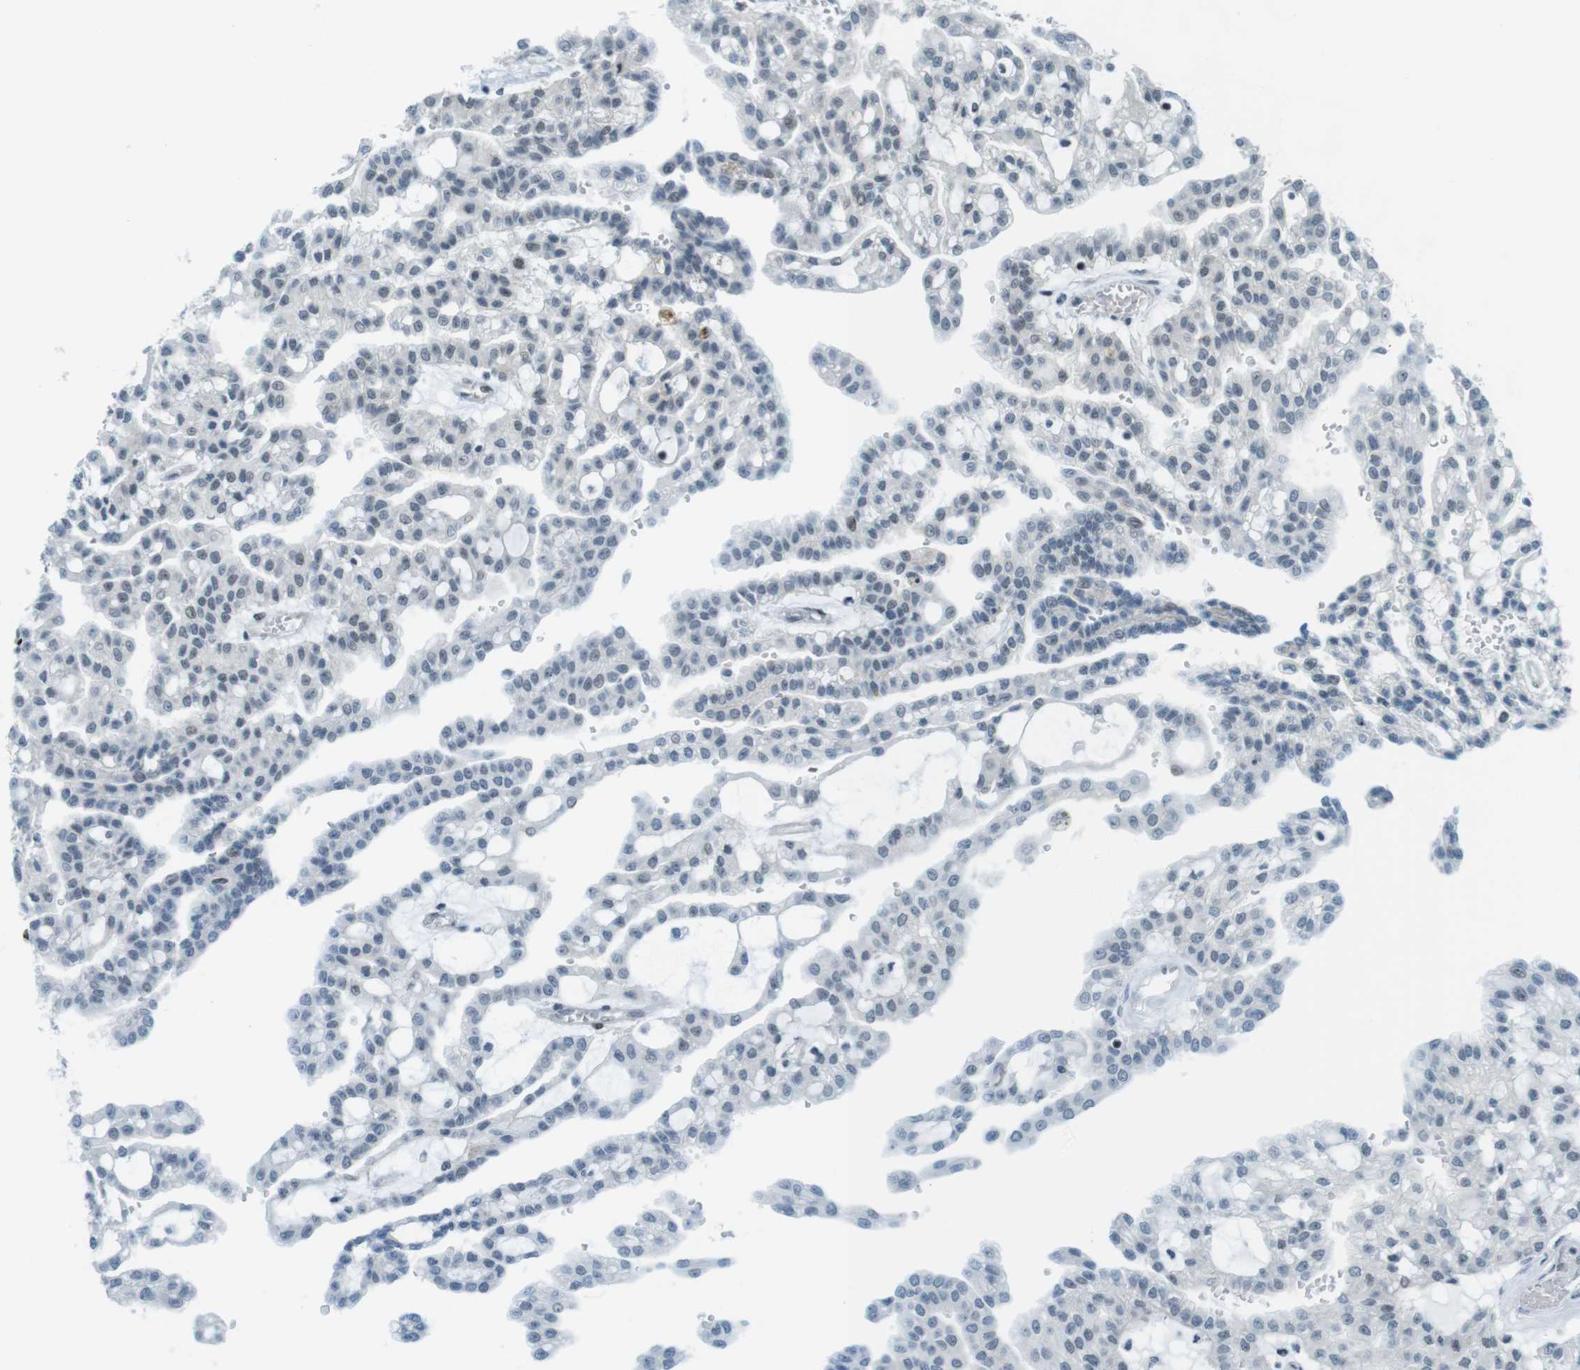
{"staining": {"intensity": "weak", "quantity": "<25%", "location": "nuclear"}, "tissue": "renal cancer", "cell_type": "Tumor cells", "image_type": "cancer", "snomed": [{"axis": "morphology", "description": "Adenocarcinoma, NOS"}, {"axis": "topography", "description": "Kidney"}], "caption": "Immunohistochemistry (IHC) of human renal adenocarcinoma shows no staining in tumor cells.", "gene": "UBB", "patient": {"sex": "male", "age": 63}}